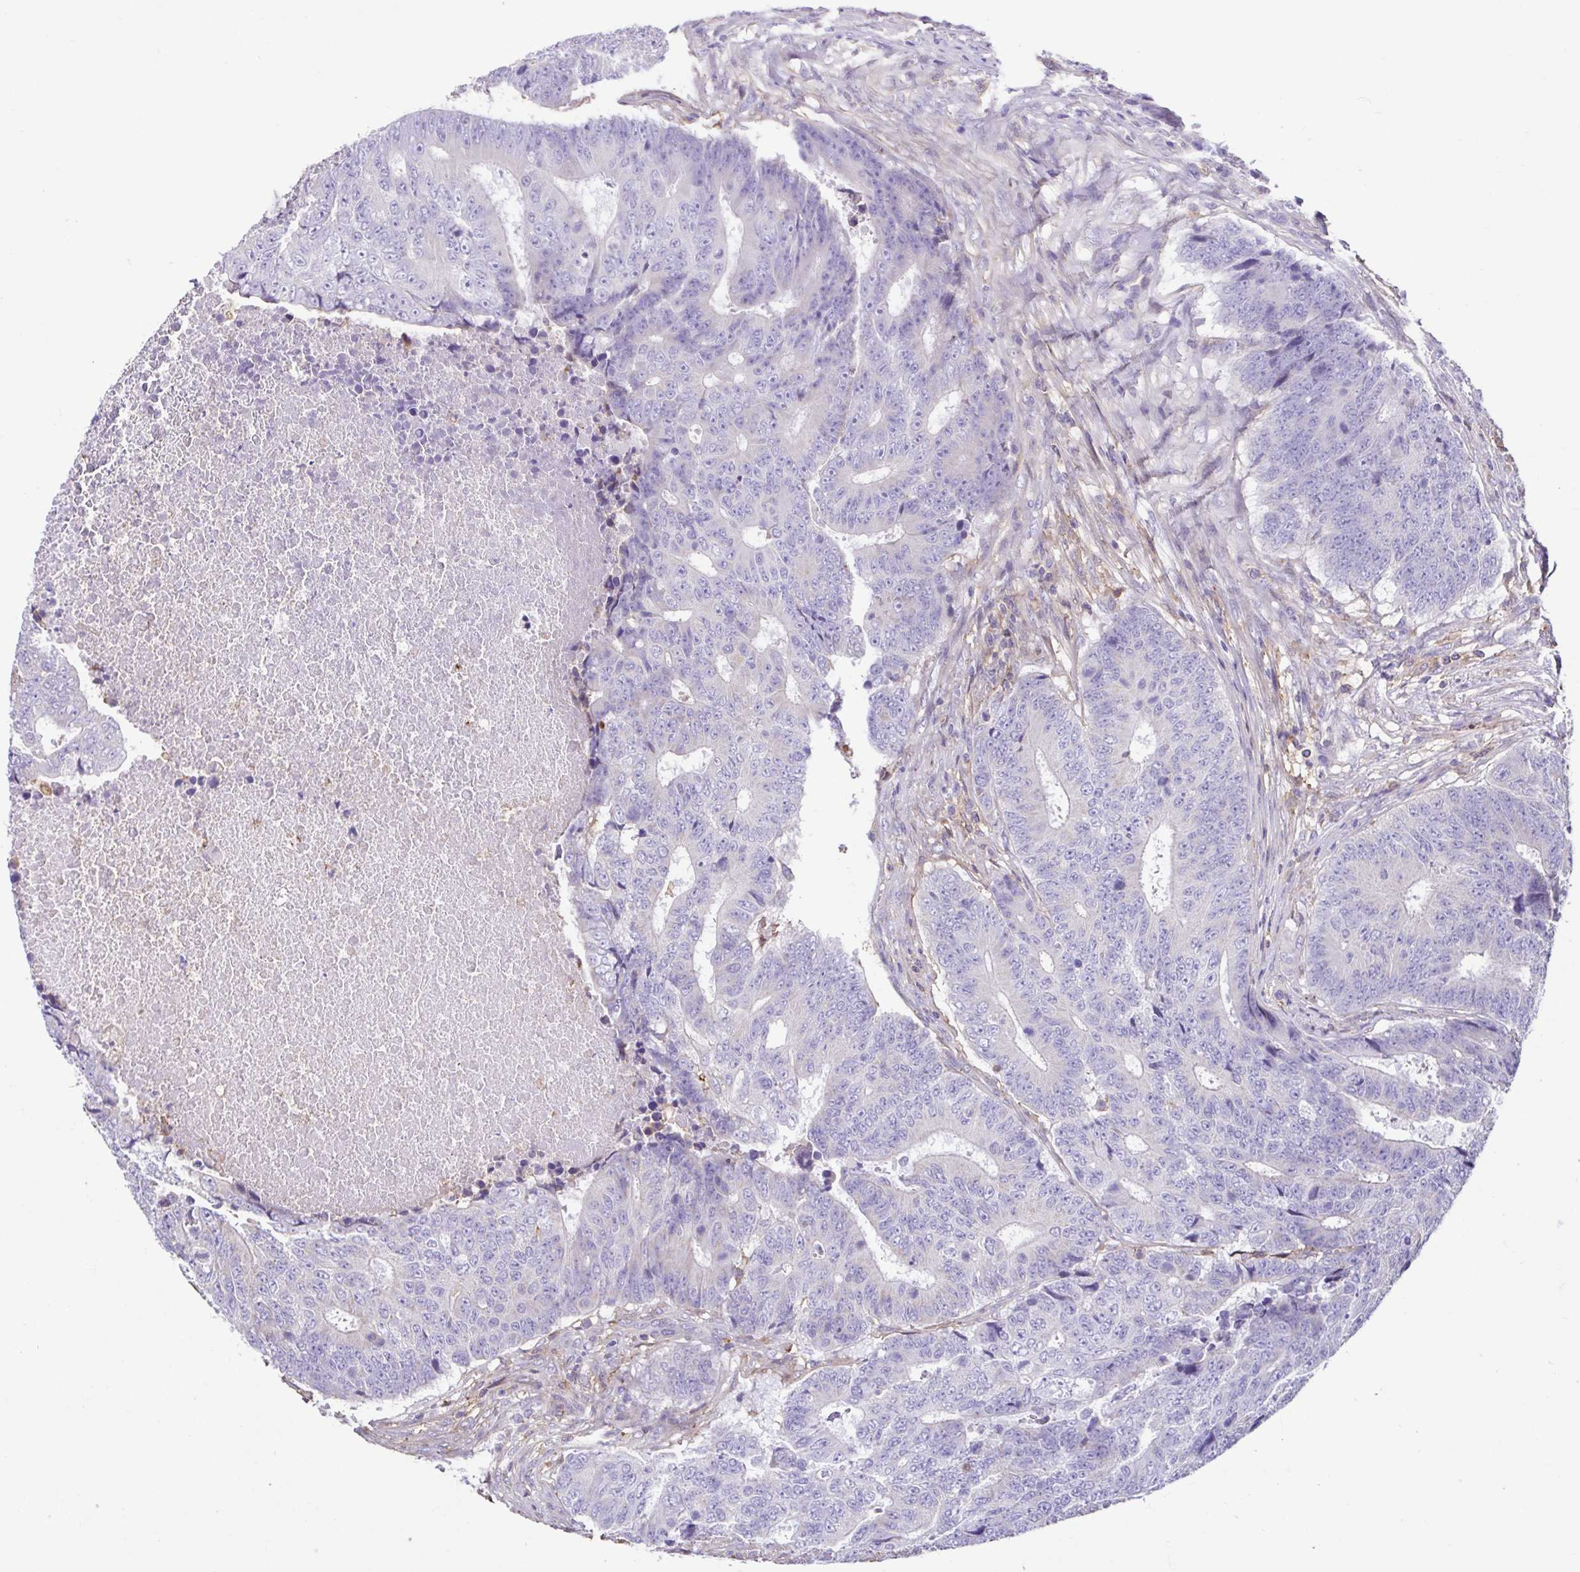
{"staining": {"intensity": "negative", "quantity": "none", "location": "none"}, "tissue": "colorectal cancer", "cell_type": "Tumor cells", "image_type": "cancer", "snomed": [{"axis": "morphology", "description": "Adenocarcinoma, NOS"}, {"axis": "topography", "description": "Colon"}], "caption": "A high-resolution photomicrograph shows IHC staining of colorectal cancer (adenocarcinoma), which reveals no significant expression in tumor cells.", "gene": "ANXA10", "patient": {"sex": "female", "age": 48}}